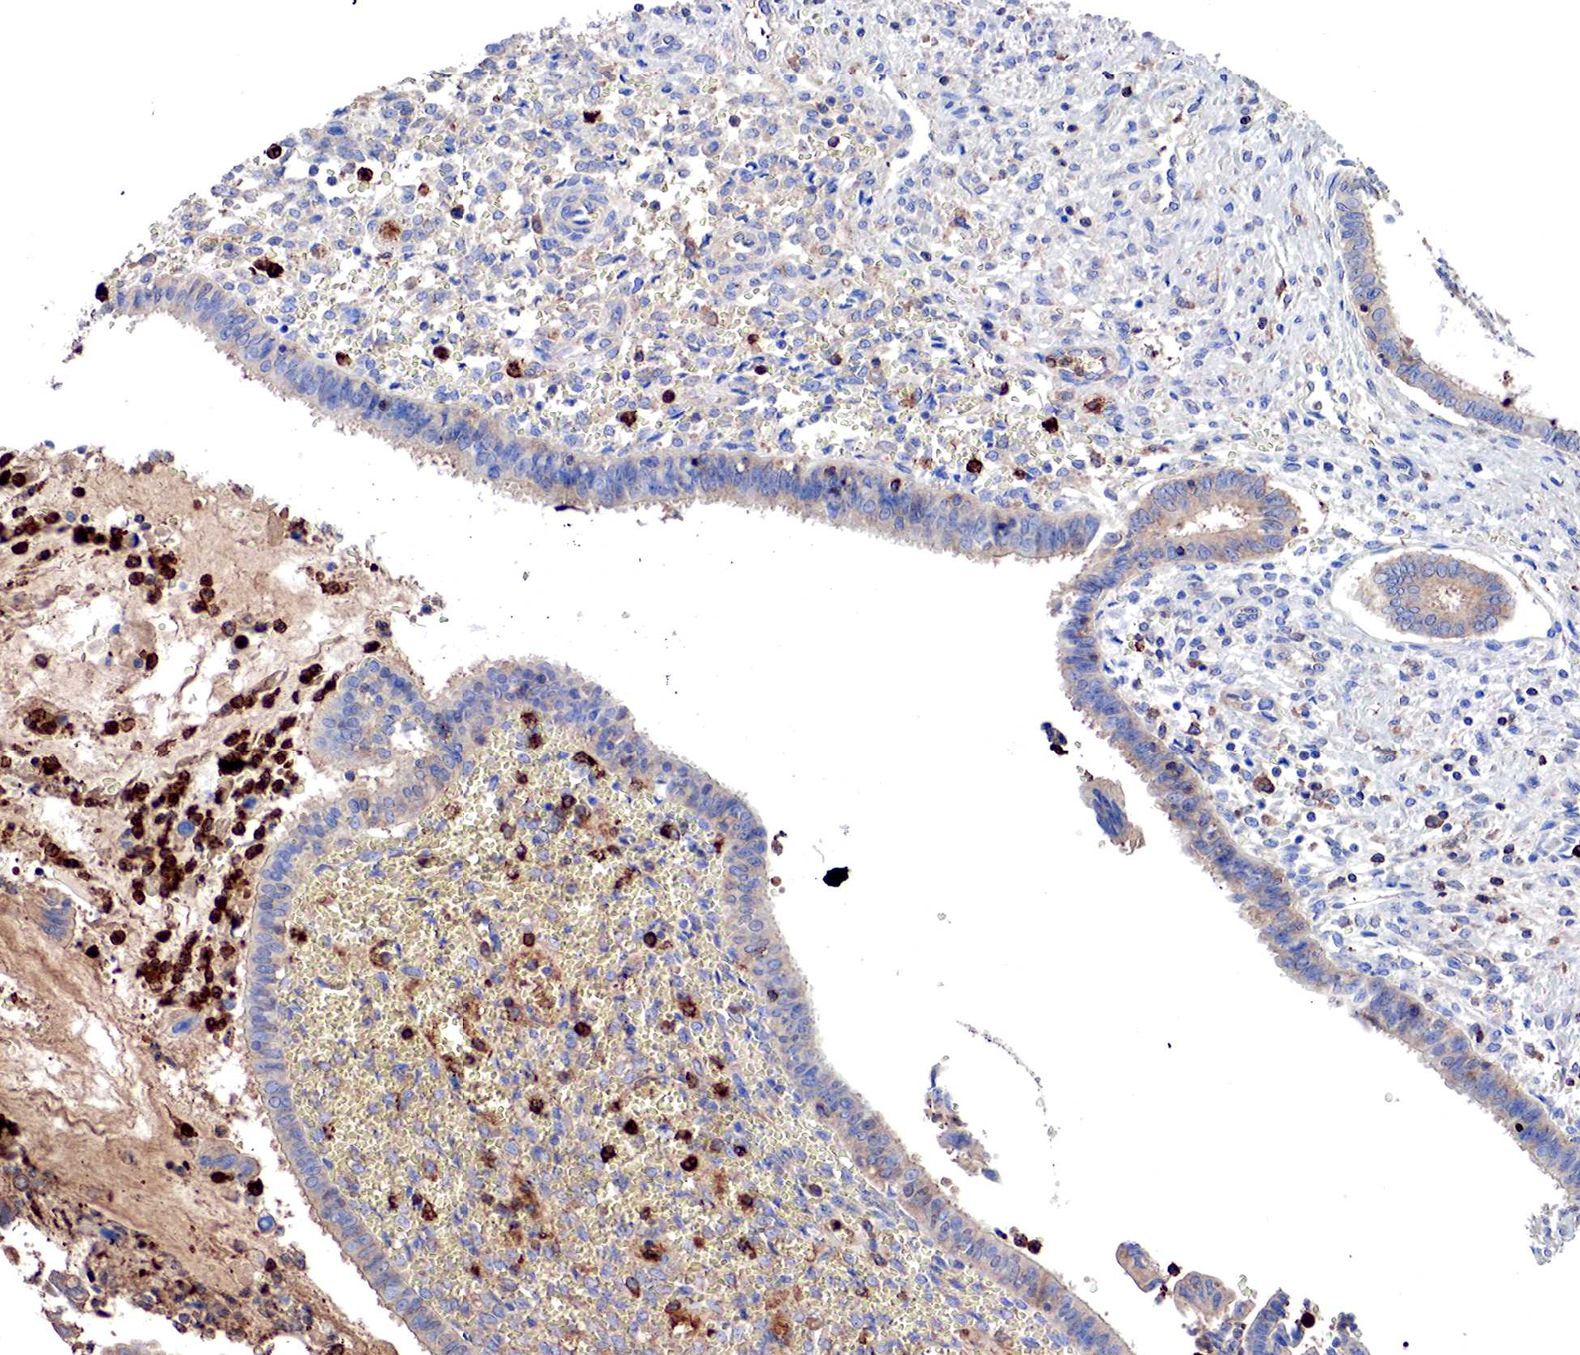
{"staining": {"intensity": "weak", "quantity": "<25%", "location": "cytoplasmic/membranous"}, "tissue": "cervical cancer", "cell_type": "Tumor cells", "image_type": "cancer", "snomed": [{"axis": "morphology", "description": "Normal tissue, NOS"}, {"axis": "morphology", "description": "Adenocarcinoma, NOS"}, {"axis": "topography", "description": "Cervix"}], "caption": "Human cervical adenocarcinoma stained for a protein using immunohistochemistry exhibits no expression in tumor cells.", "gene": "G6PD", "patient": {"sex": "female", "age": 34}}